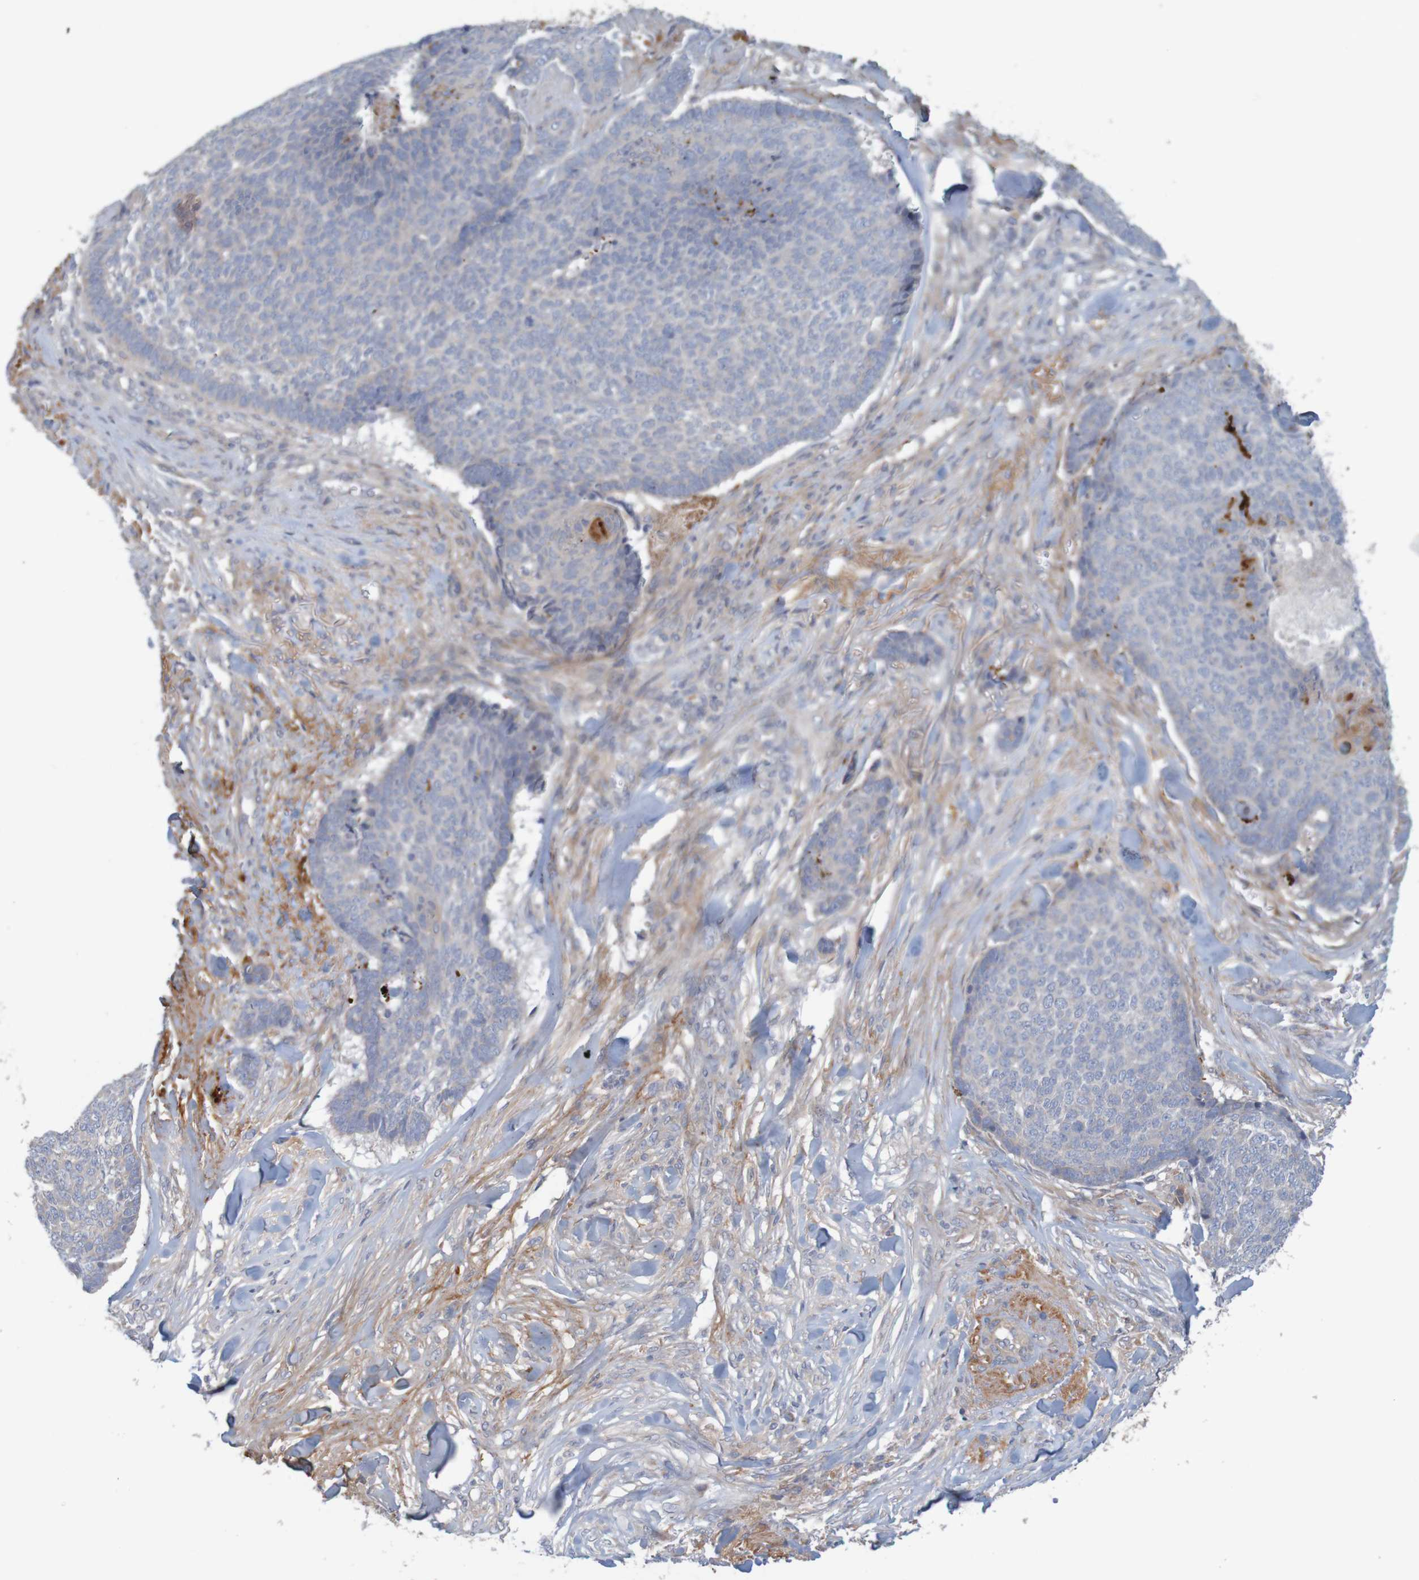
{"staining": {"intensity": "negative", "quantity": "none", "location": "none"}, "tissue": "skin cancer", "cell_type": "Tumor cells", "image_type": "cancer", "snomed": [{"axis": "morphology", "description": "Basal cell carcinoma"}, {"axis": "topography", "description": "Skin"}], "caption": "The immunohistochemistry (IHC) image has no significant positivity in tumor cells of skin cancer tissue.", "gene": "KRT23", "patient": {"sex": "male", "age": 84}}